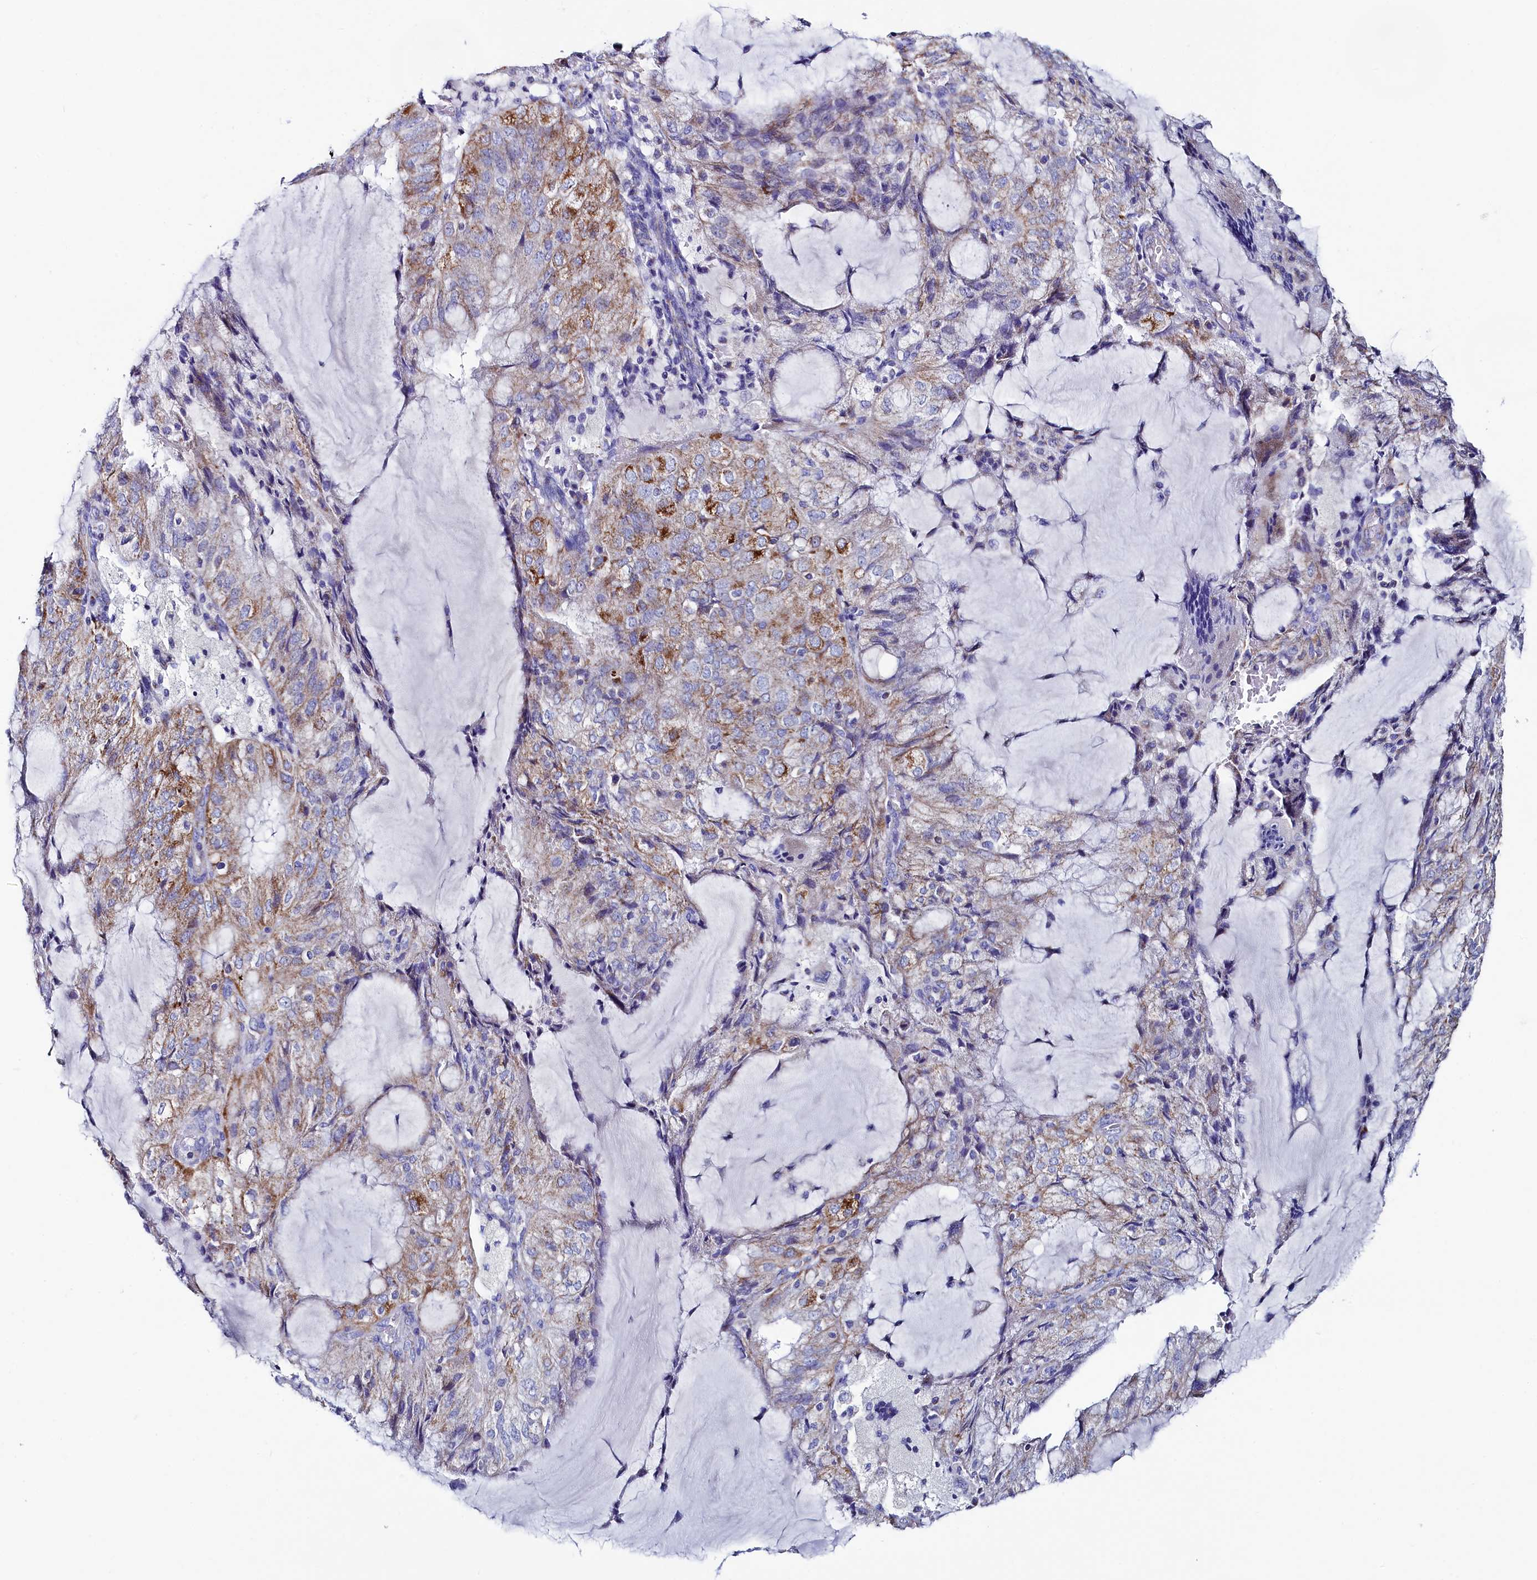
{"staining": {"intensity": "weak", "quantity": ">75%", "location": "cytoplasmic/membranous"}, "tissue": "endometrial cancer", "cell_type": "Tumor cells", "image_type": "cancer", "snomed": [{"axis": "morphology", "description": "Adenocarcinoma, NOS"}, {"axis": "topography", "description": "Endometrium"}], "caption": "IHC (DAB (3,3'-diaminobenzidine)) staining of endometrial adenocarcinoma displays weak cytoplasmic/membranous protein expression in approximately >75% of tumor cells.", "gene": "MMAB", "patient": {"sex": "female", "age": 81}}